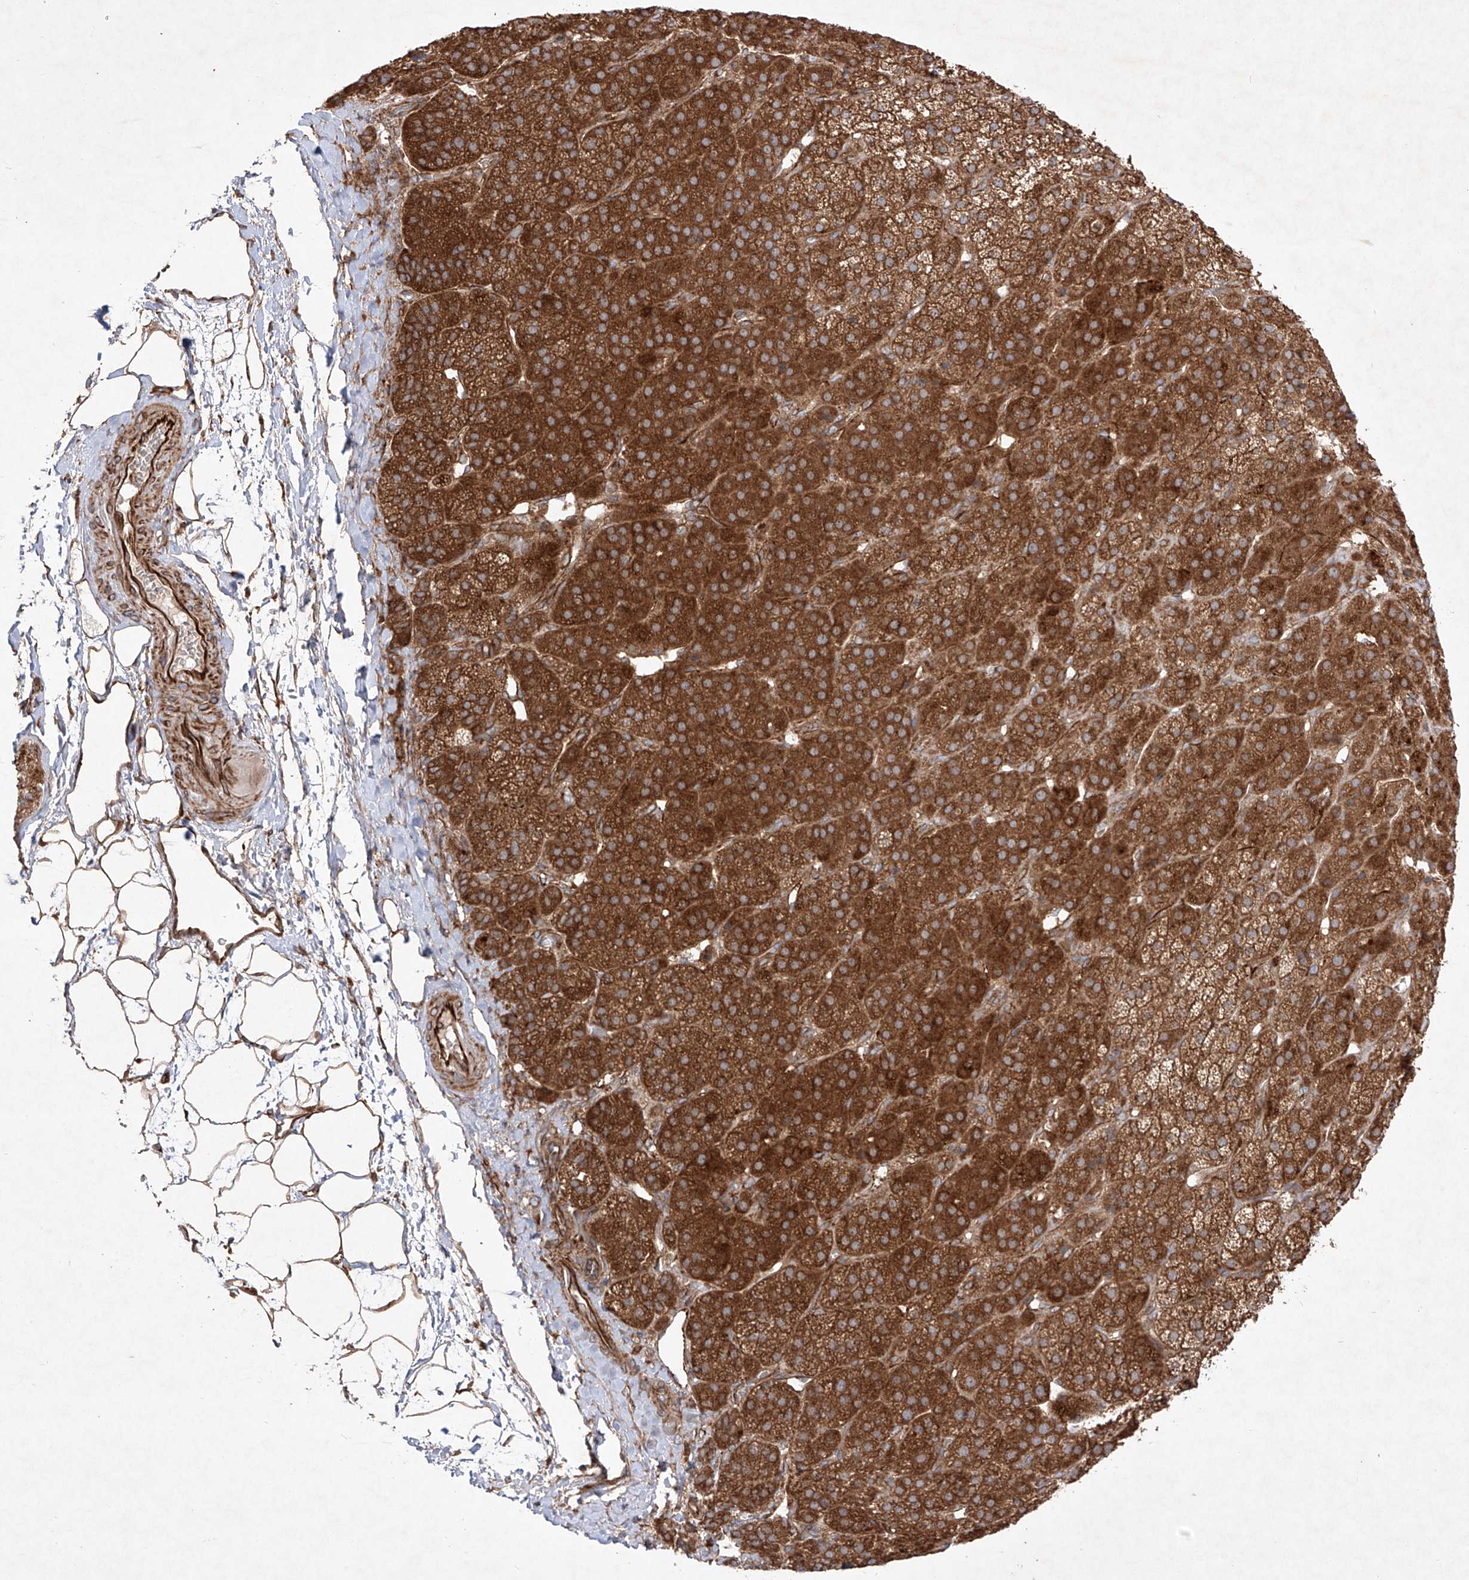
{"staining": {"intensity": "strong", "quantity": ">75%", "location": "cytoplasmic/membranous"}, "tissue": "adrenal gland", "cell_type": "Glandular cells", "image_type": "normal", "snomed": [{"axis": "morphology", "description": "Normal tissue, NOS"}, {"axis": "topography", "description": "Adrenal gland"}], "caption": "A high-resolution micrograph shows immunohistochemistry staining of normal adrenal gland, which reveals strong cytoplasmic/membranous expression in approximately >75% of glandular cells. Nuclei are stained in blue.", "gene": "YKT6", "patient": {"sex": "female", "age": 57}}